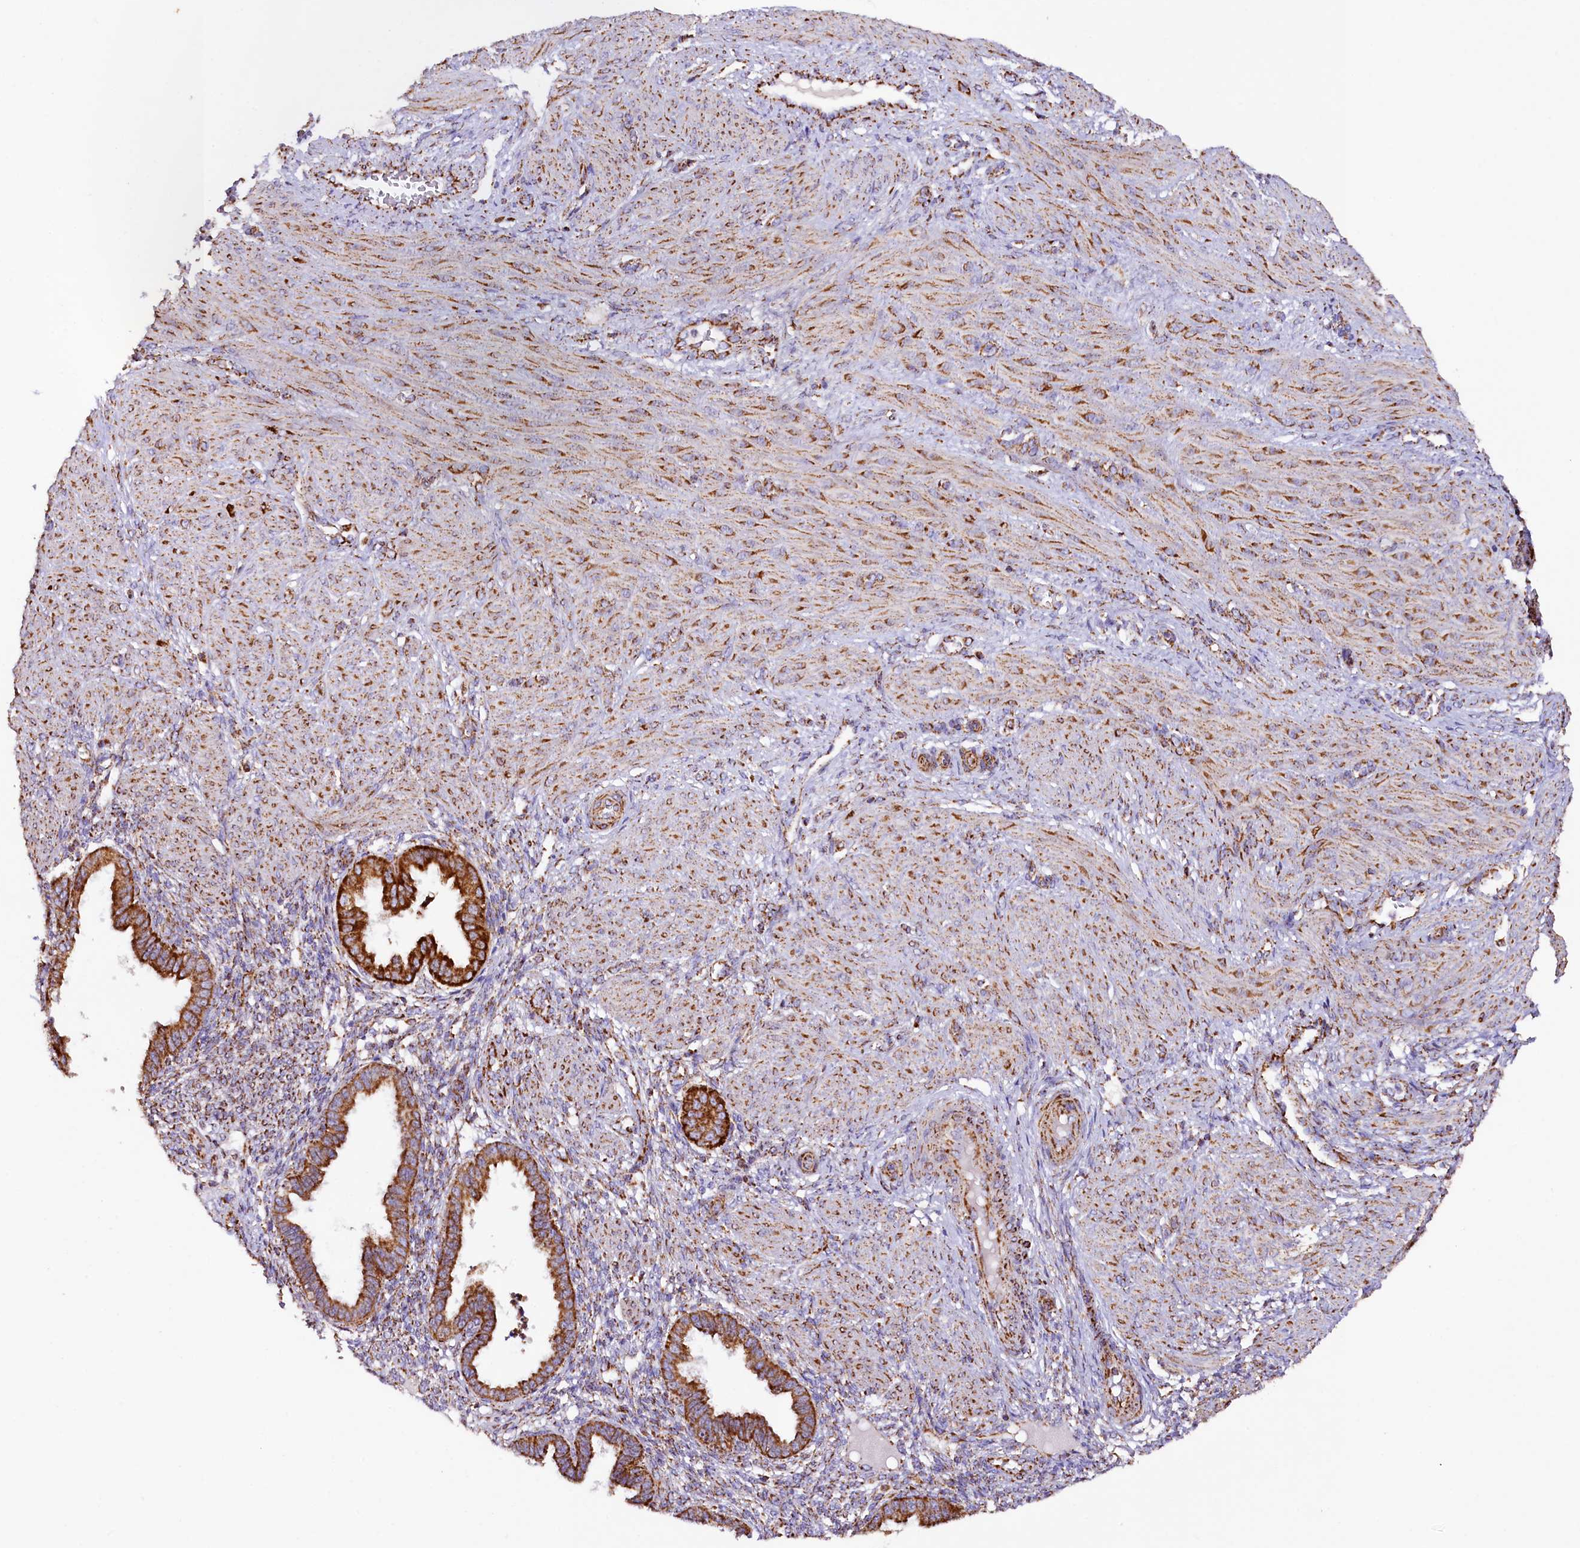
{"staining": {"intensity": "moderate", "quantity": "<25%", "location": "cytoplasmic/membranous"}, "tissue": "endometrium", "cell_type": "Cells in endometrial stroma", "image_type": "normal", "snomed": [{"axis": "morphology", "description": "Normal tissue, NOS"}, {"axis": "topography", "description": "Endometrium"}], "caption": "Normal endometrium demonstrates moderate cytoplasmic/membranous staining in about <25% of cells in endometrial stroma (DAB IHC with brightfield microscopy, high magnification)..", "gene": "APLP2", "patient": {"sex": "female", "age": 33}}